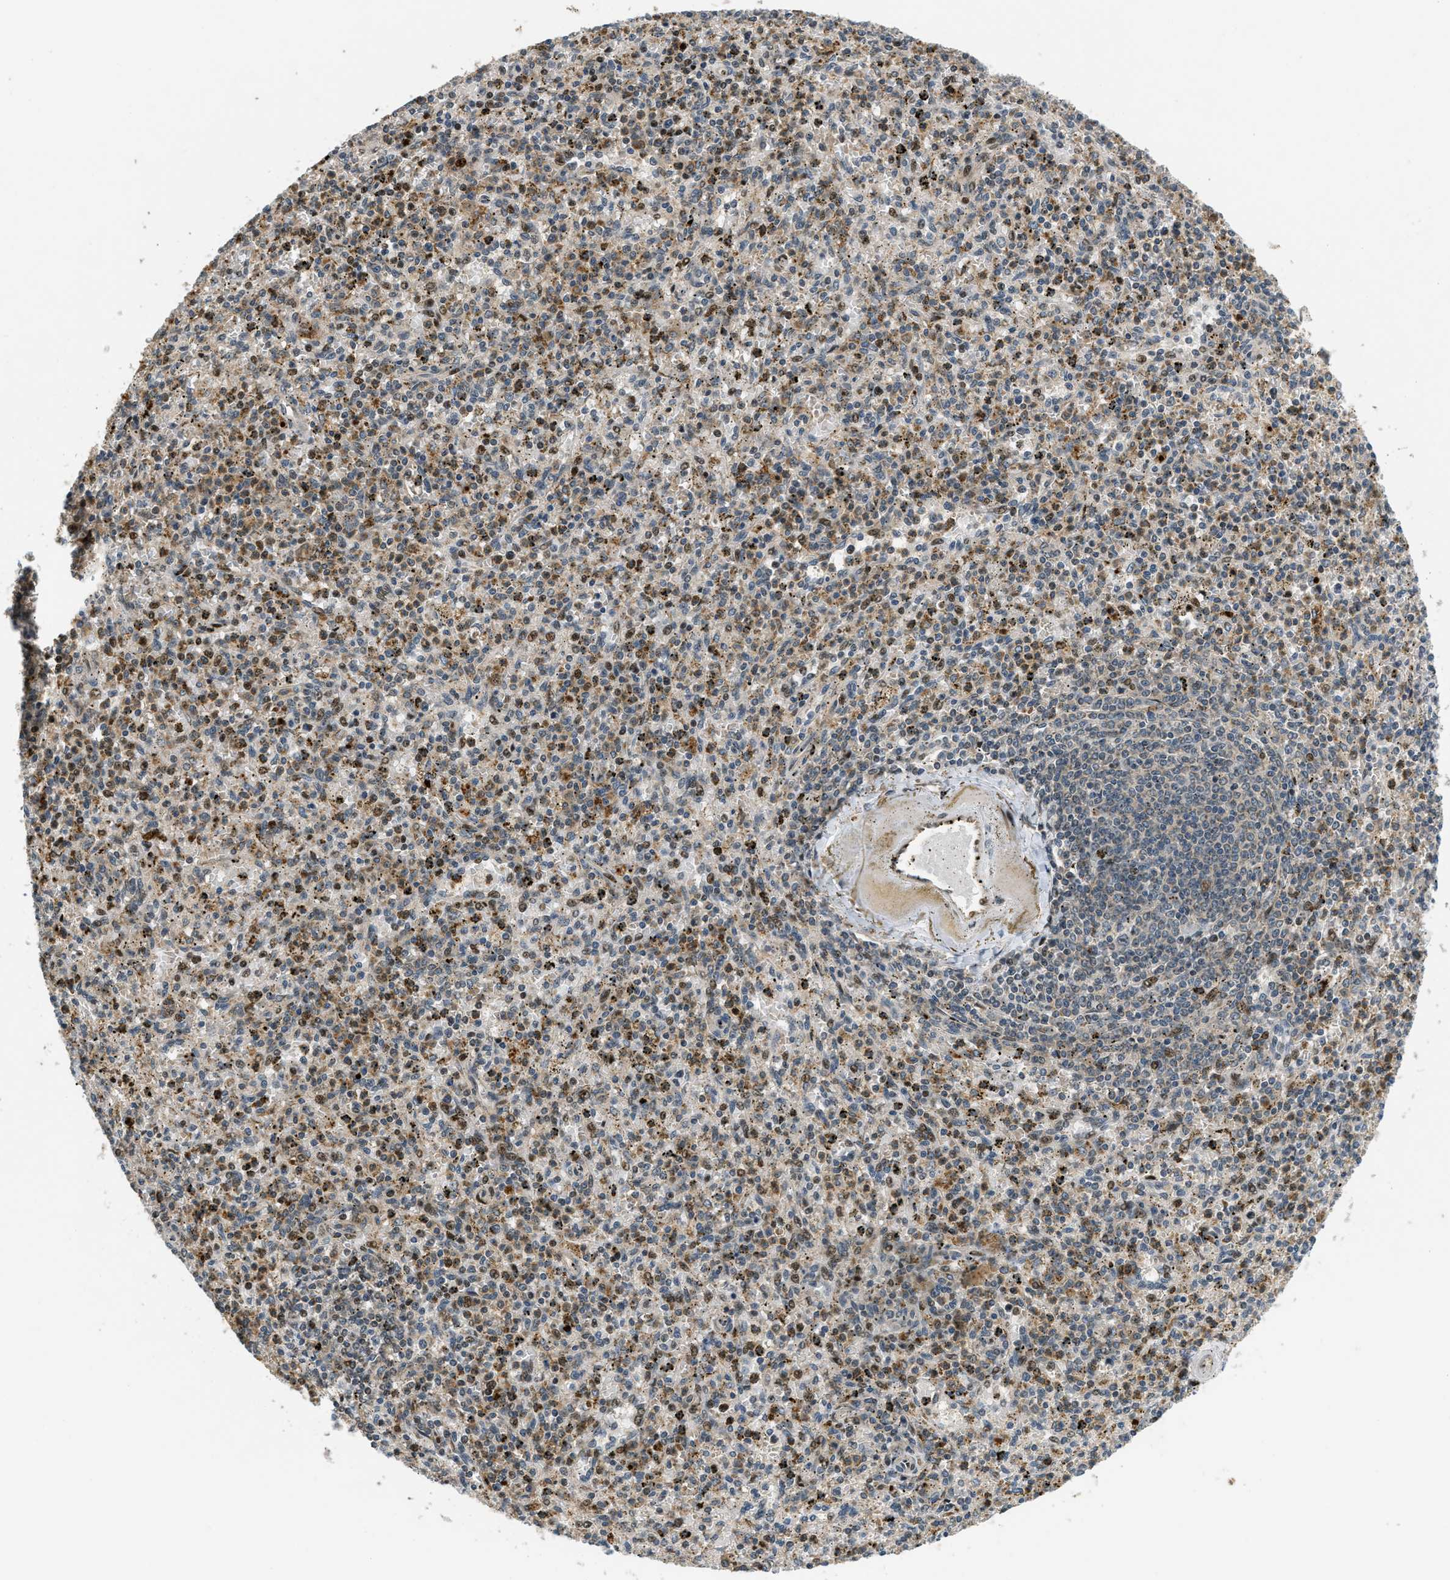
{"staining": {"intensity": "moderate", "quantity": "25%-75%", "location": "cytoplasmic/membranous,nuclear"}, "tissue": "spleen", "cell_type": "Cells in red pulp", "image_type": "normal", "snomed": [{"axis": "morphology", "description": "Normal tissue, NOS"}, {"axis": "topography", "description": "Spleen"}], "caption": "Moderate cytoplasmic/membranous,nuclear expression is present in approximately 25%-75% of cells in red pulp in normal spleen. Nuclei are stained in blue.", "gene": "TRAPPC14", "patient": {"sex": "male", "age": 72}}